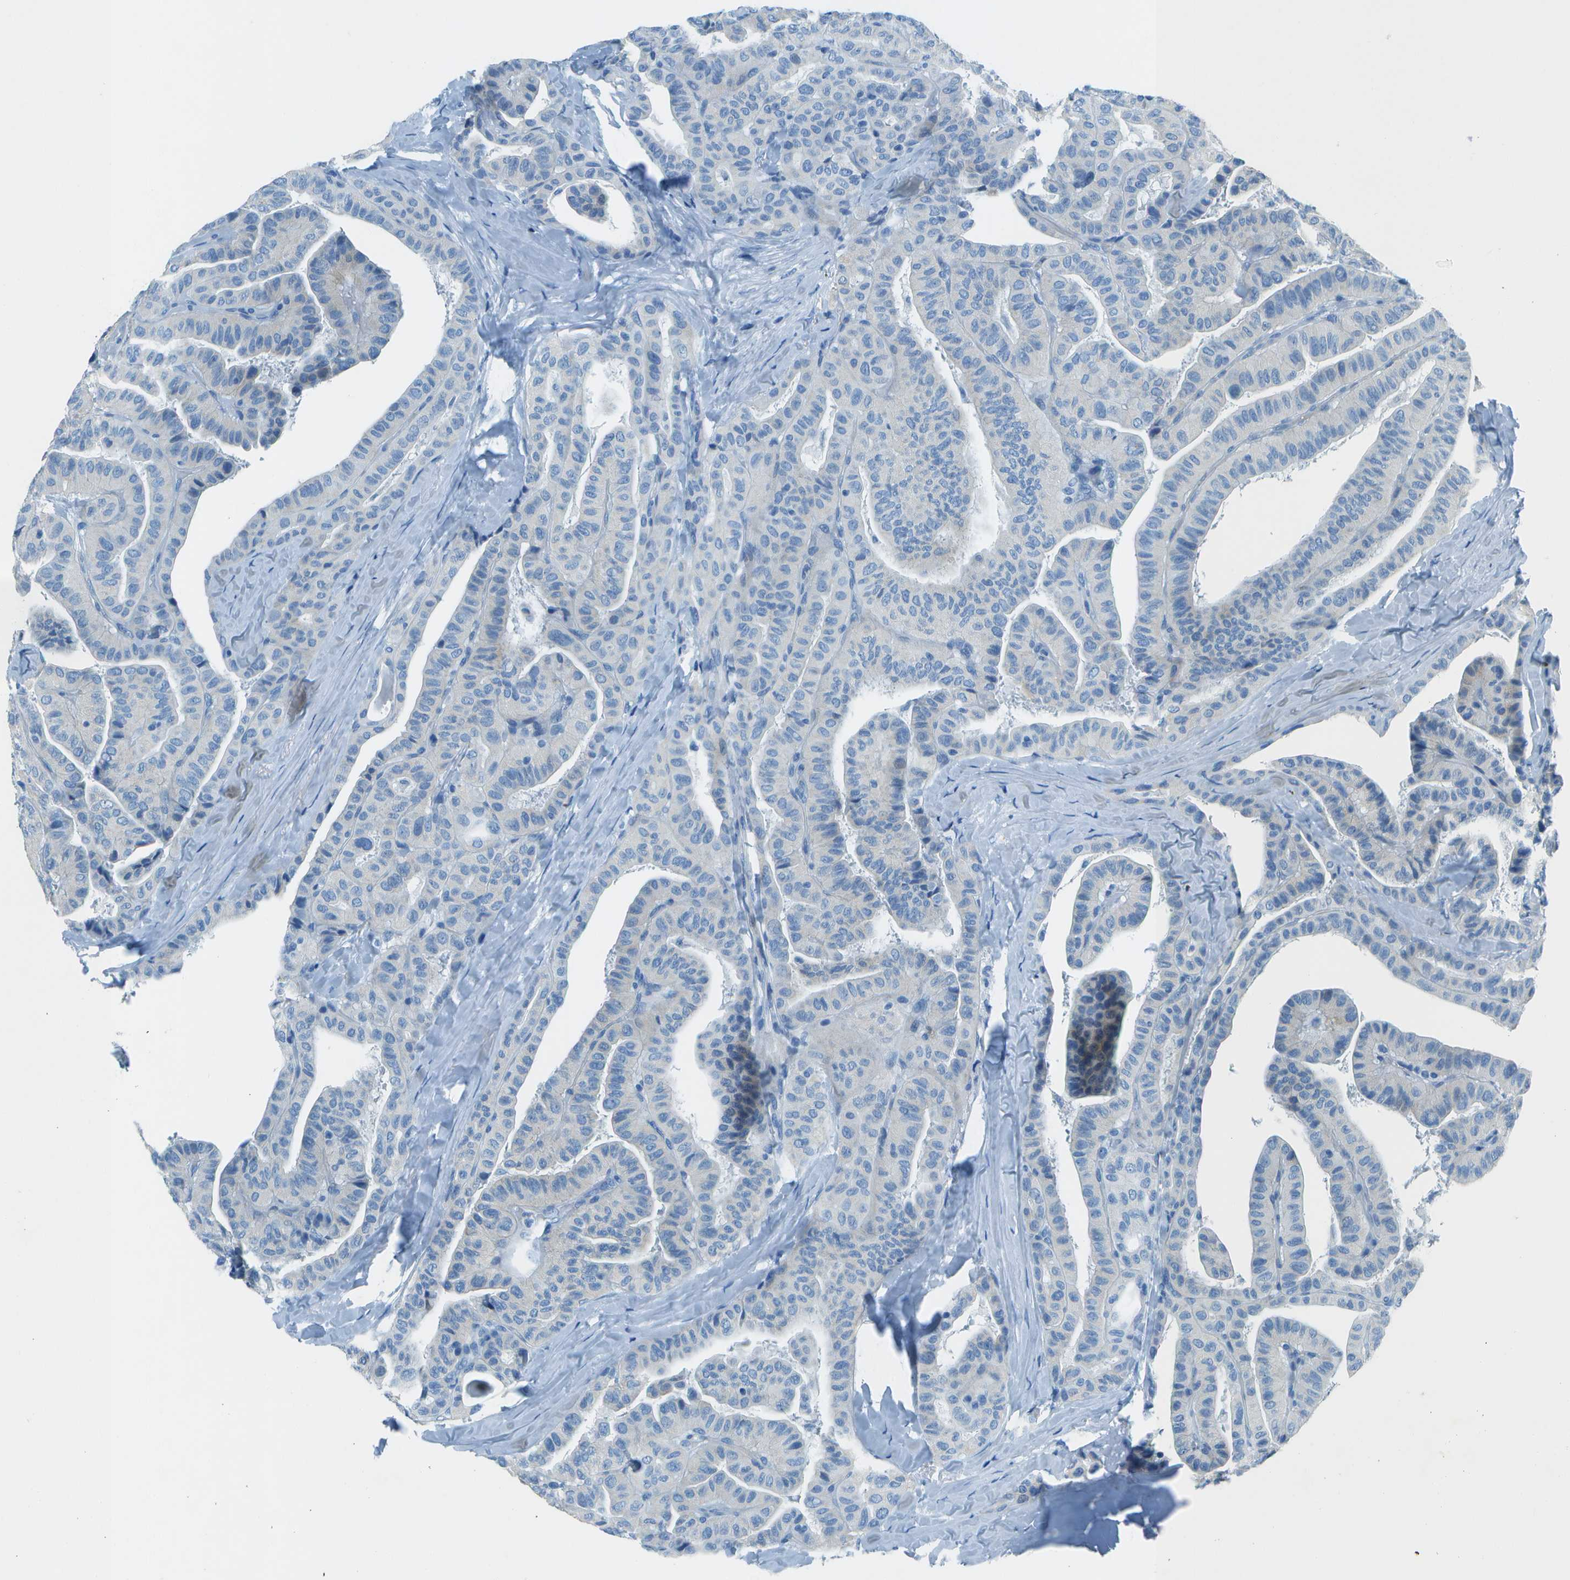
{"staining": {"intensity": "negative", "quantity": "none", "location": "none"}, "tissue": "thyroid cancer", "cell_type": "Tumor cells", "image_type": "cancer", "snomed": [{"axis": "morphology", "description": "Papillary adenocarcinoma, NOS"}, {"axis": "topography", "description": "Thyroid gland"}], "caption": "Immunohistochemistry image of human thyroid cancer (papillary adenocarcinoma) stained for a protein (brown), which shows no staining in tumor cells.", "gene": "SLC16A10", "patient": {"sex": "male", "age": 77}}